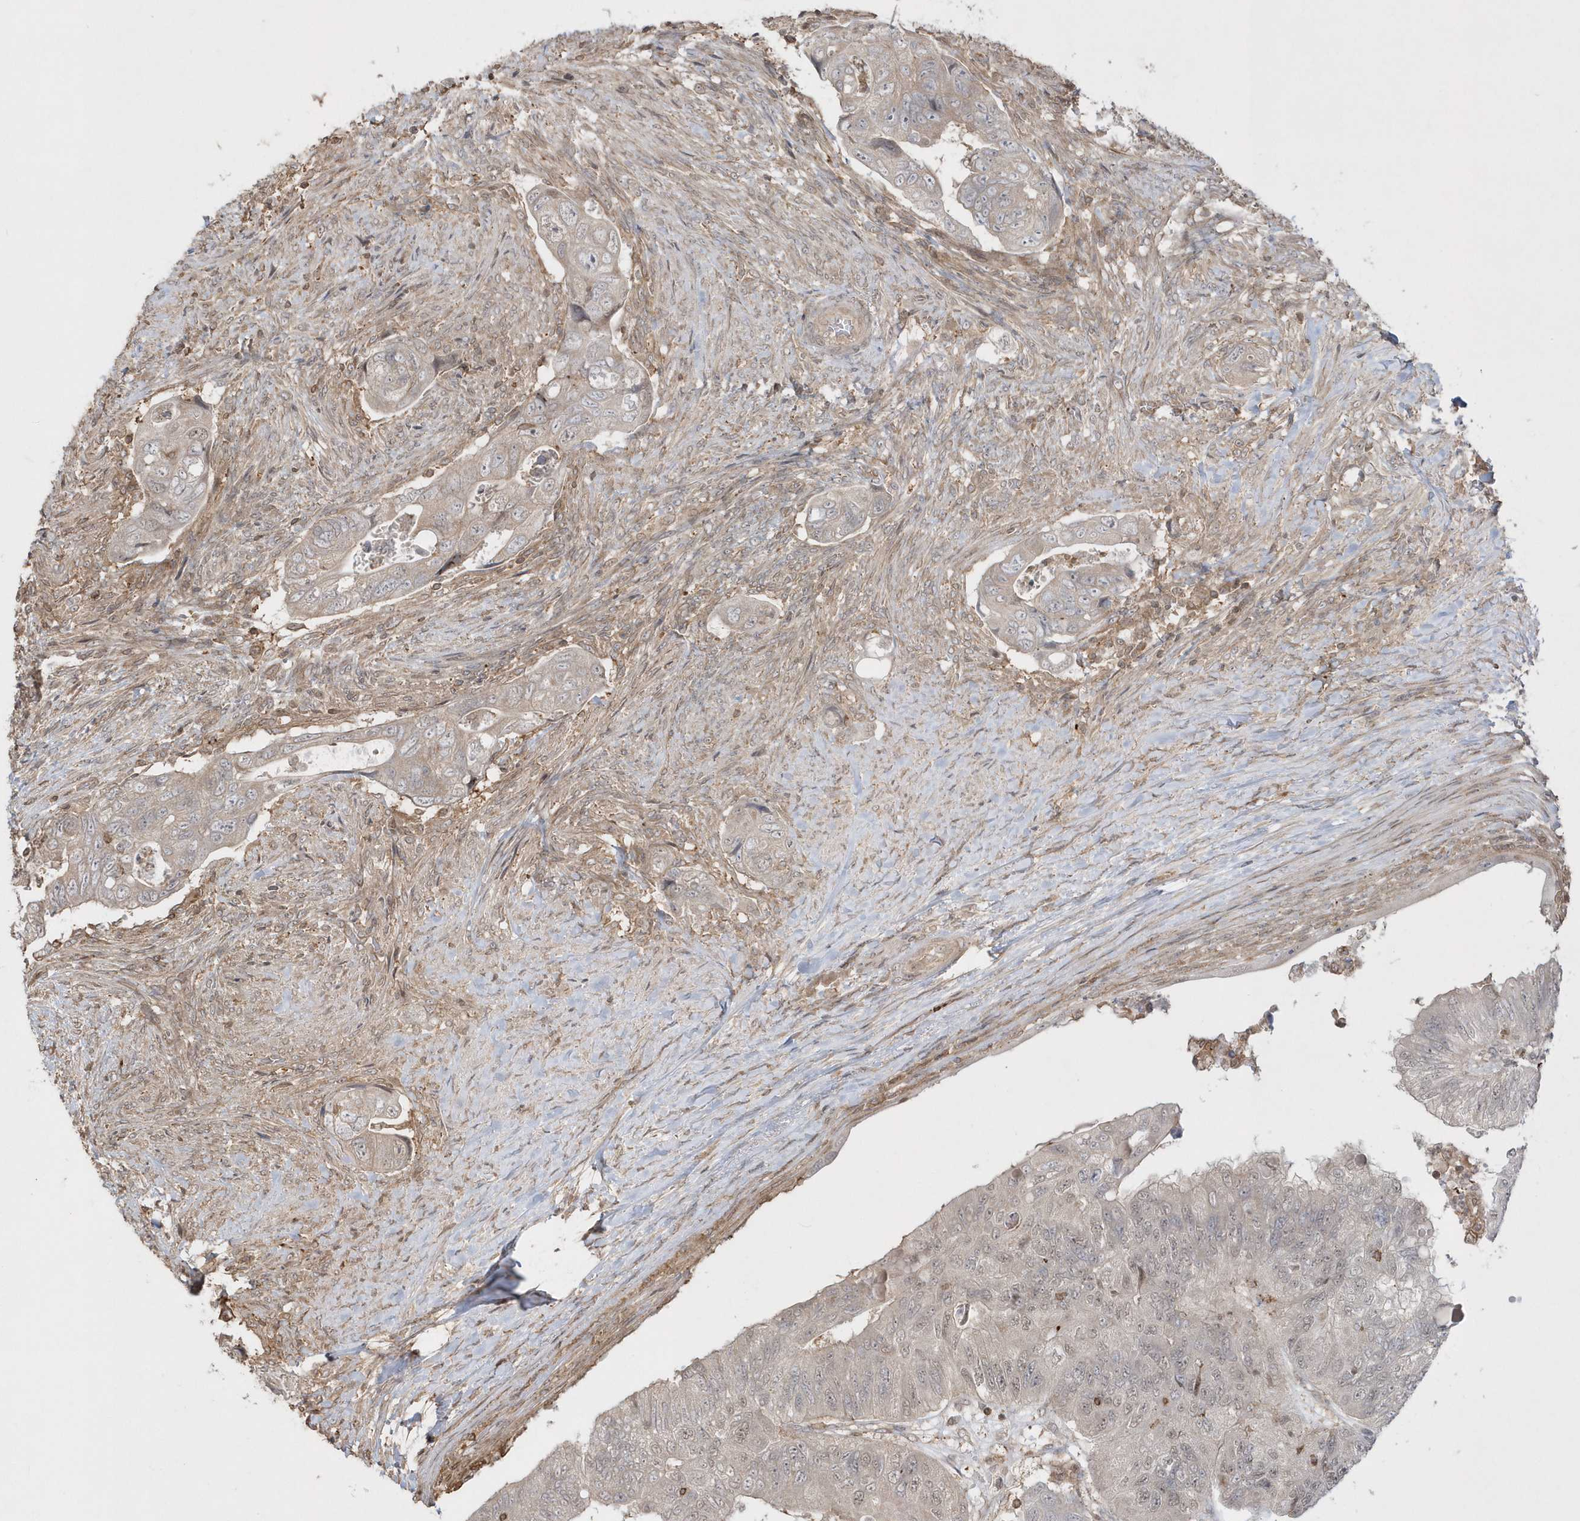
{"staining": {"intensity": "weak", "quantity": "<25%", "location": "nuclear"}, "tissue": "colorectal cancer", "cell_type": "Tumor cells", "image_type": "cancer", "snomed": [{"axis": "morphology", "description": "Adenocarcinoma, NOS"}, {"axis": "topography", "description": "Rectum"}], "caption": "Adenocarcinoma (colorectal) stained for a protein using immunohistochemistry (IHC) shows no expression tumor cells.", "gene": "BSN", "patient": {"sex": "male", "age": 63}}